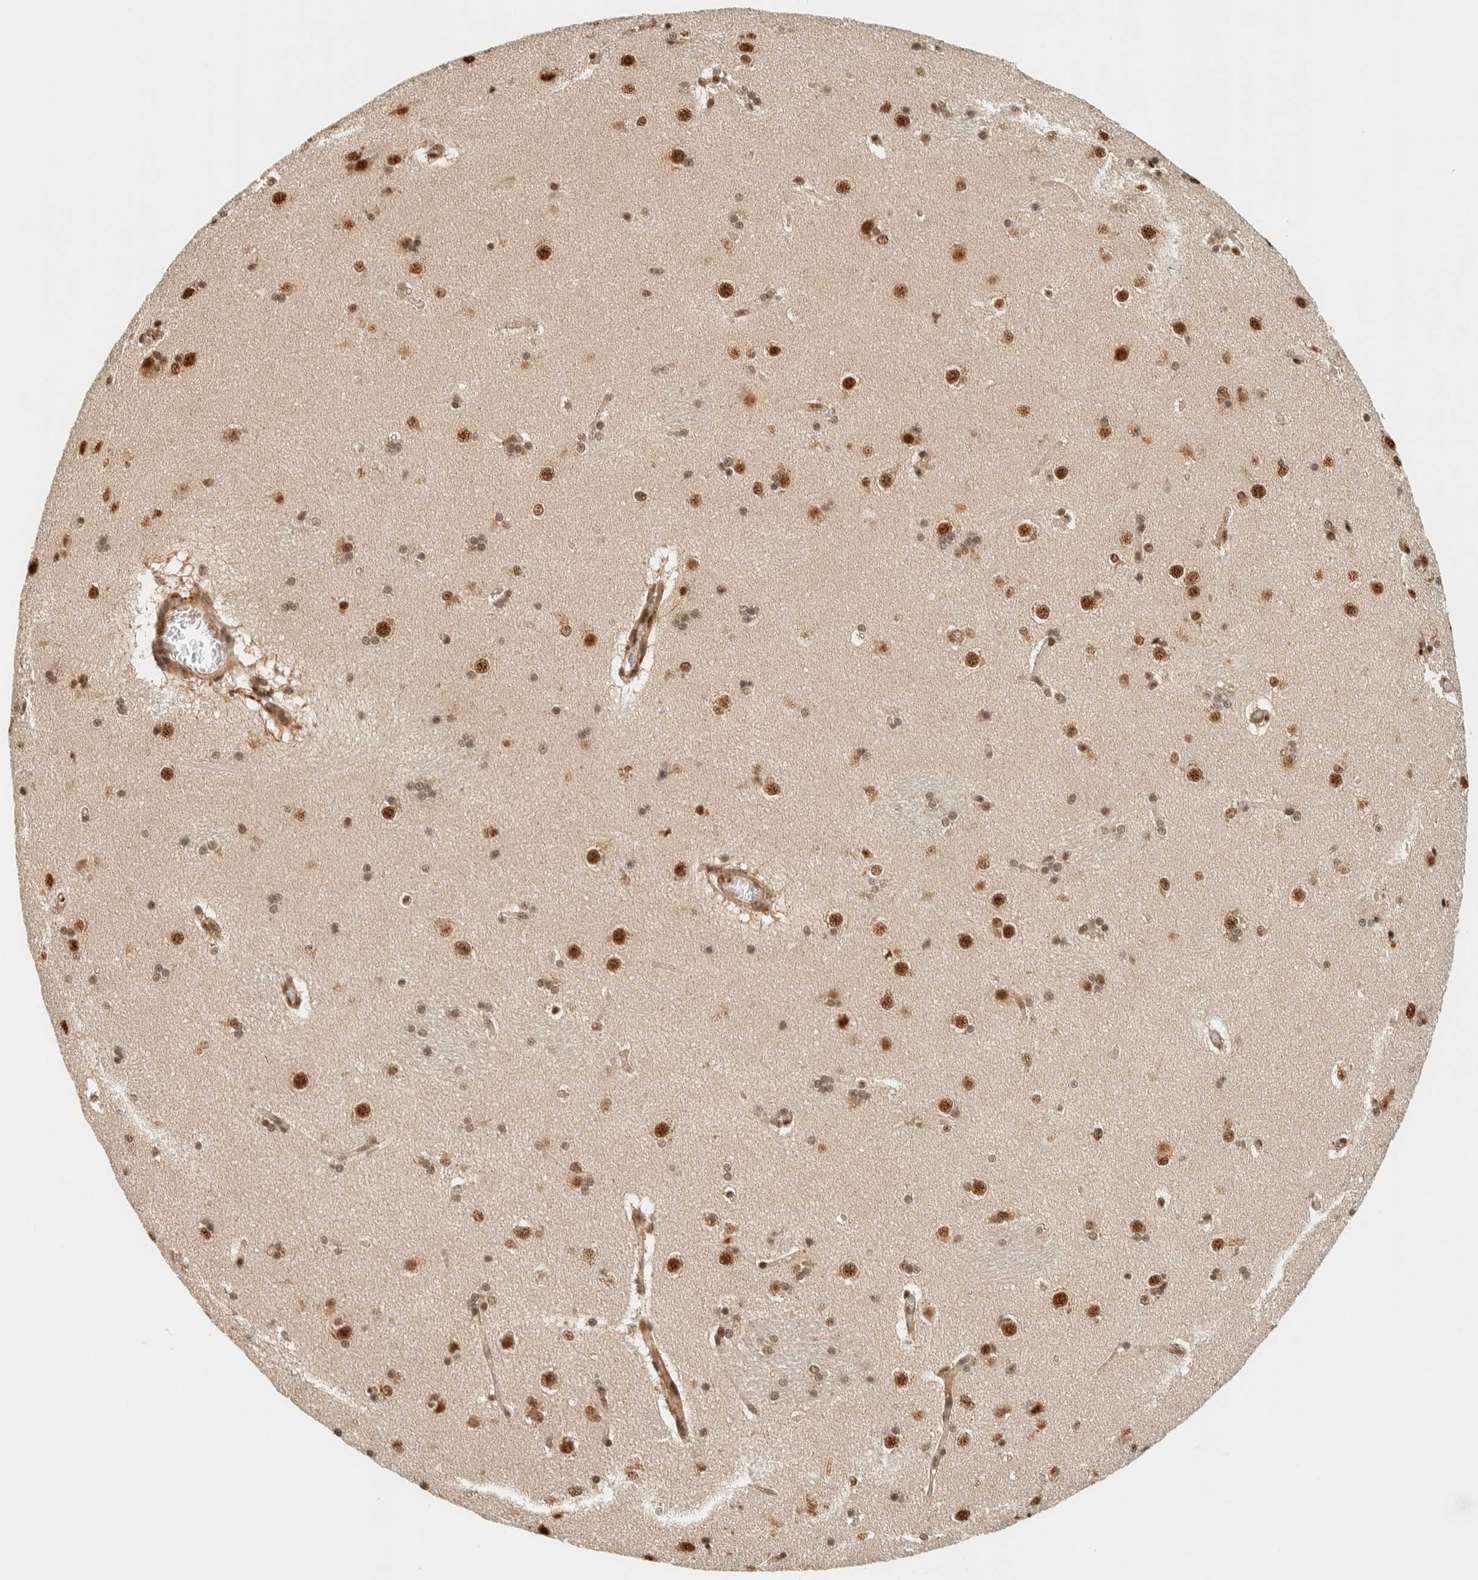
{"staining": {"intensity": "weak", "quantity": ">75%", "location": "nuclear"}, "tissue": "caudate", "cell_type": "Glial cells", "image_type": "normal", "snomed": [{"axis": "morphology", "description": "Normal tissue, NOS"}, {"axis": "topography", "description": "Lateral ventricle wall"}], "caption": "Unremarkable caudate shows weak nuclear staining in about >75% of glial cells.", "gene": "SIK1", "patient": {"sex": "female", "age": 19}}